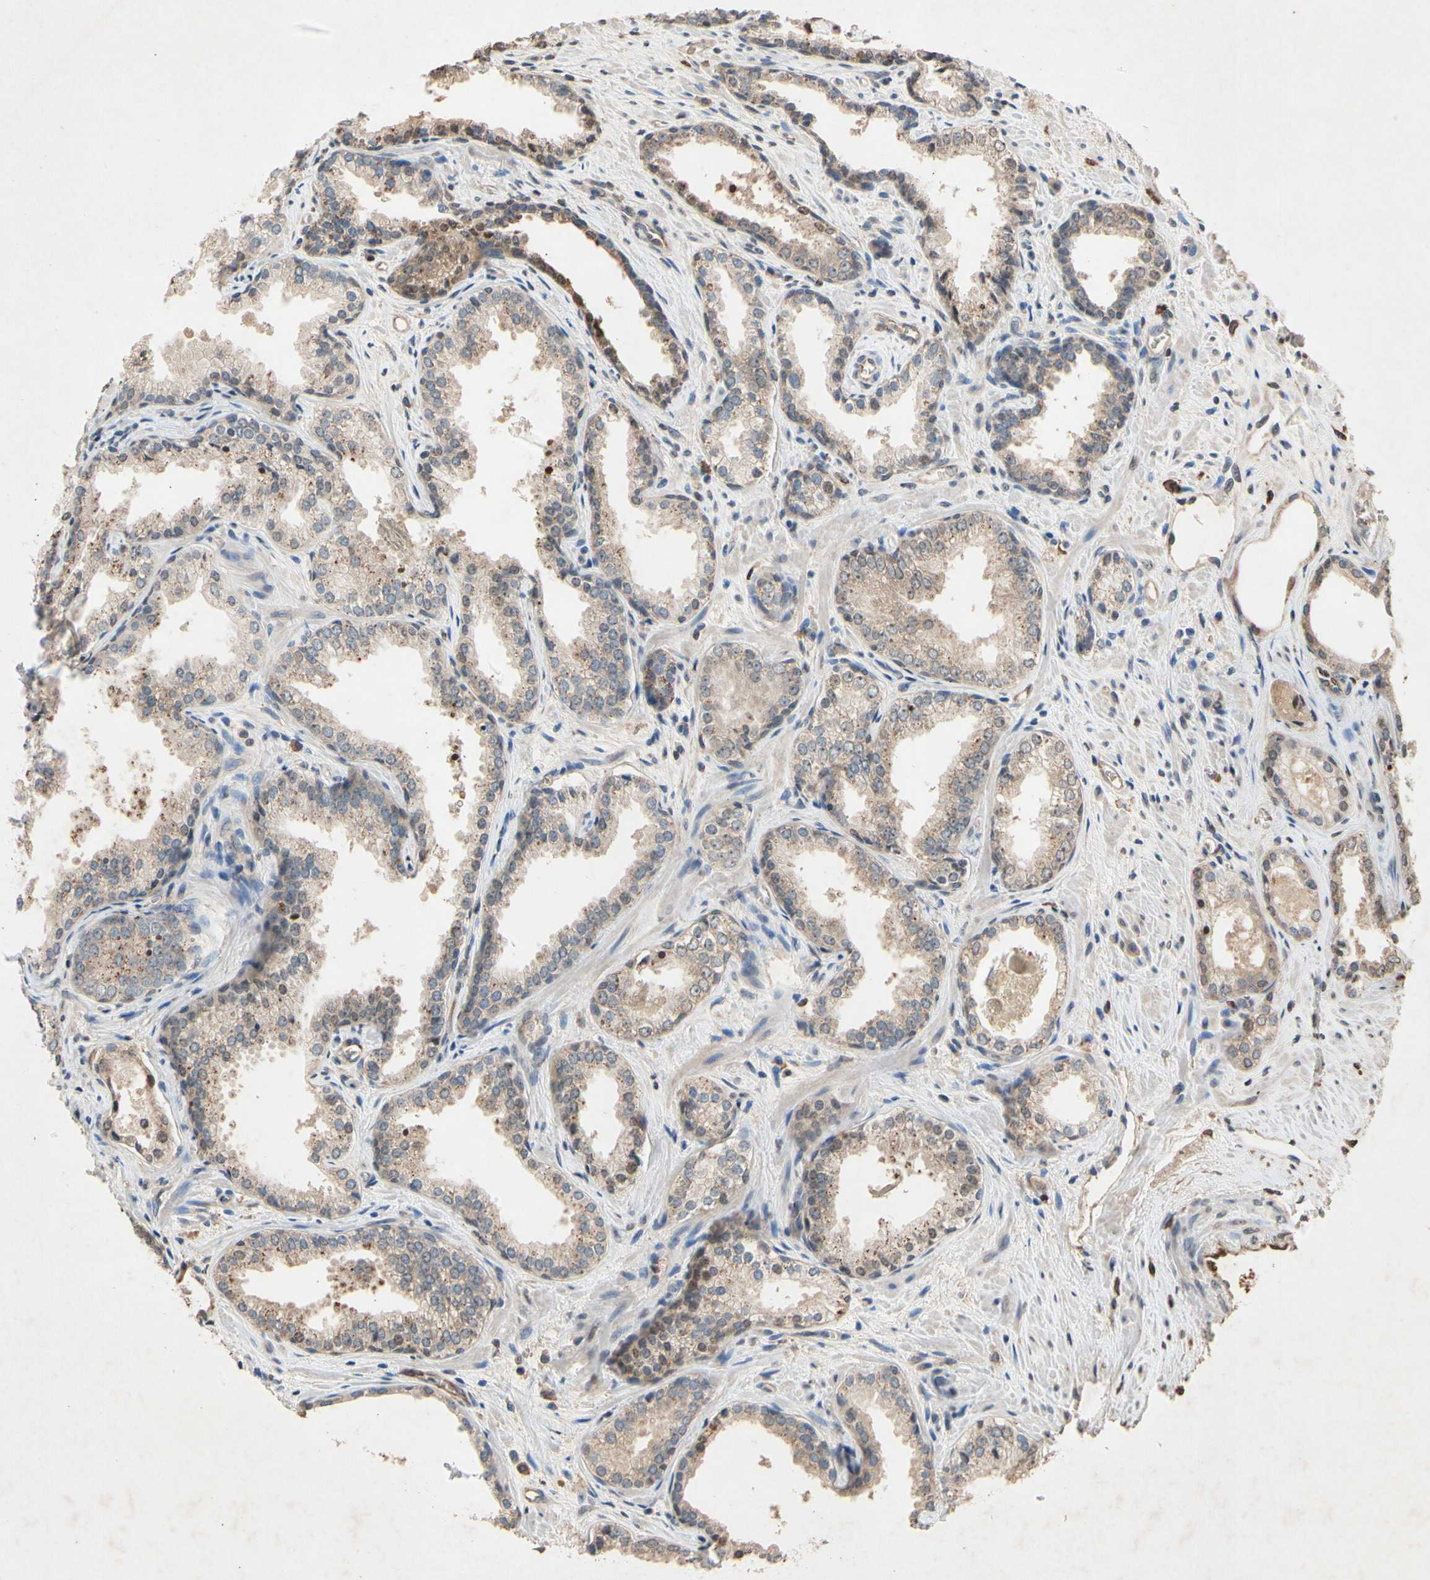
{"staining": {"intensity": "weak", "quantity": ">75%", "location": "cytoplasmic/membranous"}, "tissue": "prostate cancer", "cell_type": "Tumor cells", "image_type": "cancer", "snomed": [{"axis": "morphology", "description": "Adenocarcinoma, Low grade"}, {"axis": "topography", "description": "Prostate"}], "caption": "DAB (3,3'-diaminobenzidine) immunohistochemical staining of low-grade adenocarcinoma (prostate) exhibits weak cytoplasmic/membranous protein staining in about >75% of tumor cells.", "gene": "PRDX4", "patient": {"sex": "male", "age": 60}}